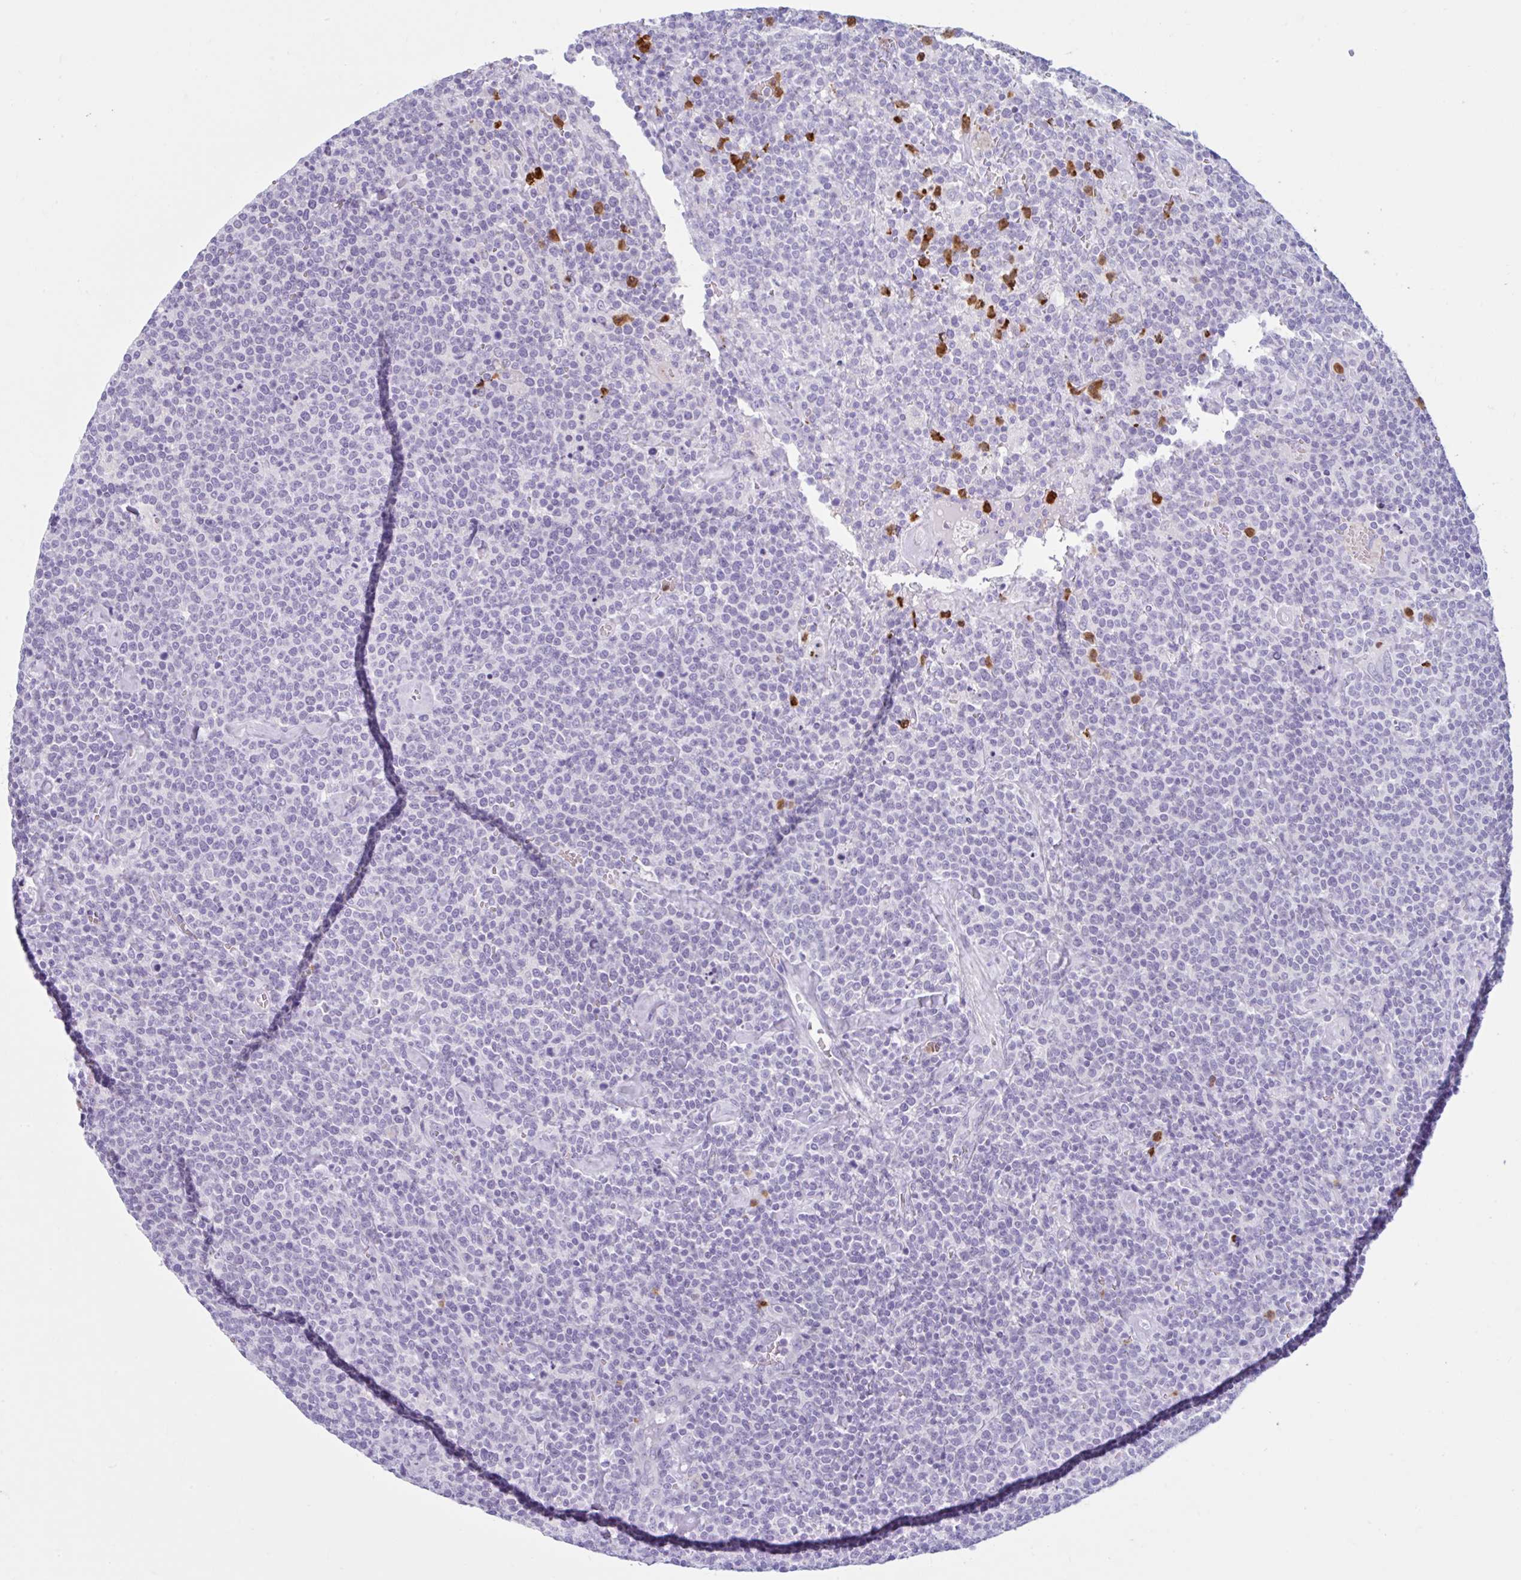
{"staining": {"intensity": "negative", "quantity": "none", "location": "none"}, "tissue": "lymphoma", "cell_type": "Tumor cells", "image_type": "cancer", "snomed": [{"axis": "morphology", "description": "Malignant lymphoma, non-Hodgkin's type, High grade"}, {"axis": "topography", "description": "Lymph node"}], "caption": "Malignant lymphoma, non-Hodgkin's type (high-grade) was stained to show a protein in brown. There is no significant staining in tumor cells.", "gene": "CEP120", "patient": {"sex": "male", "age": 61}}